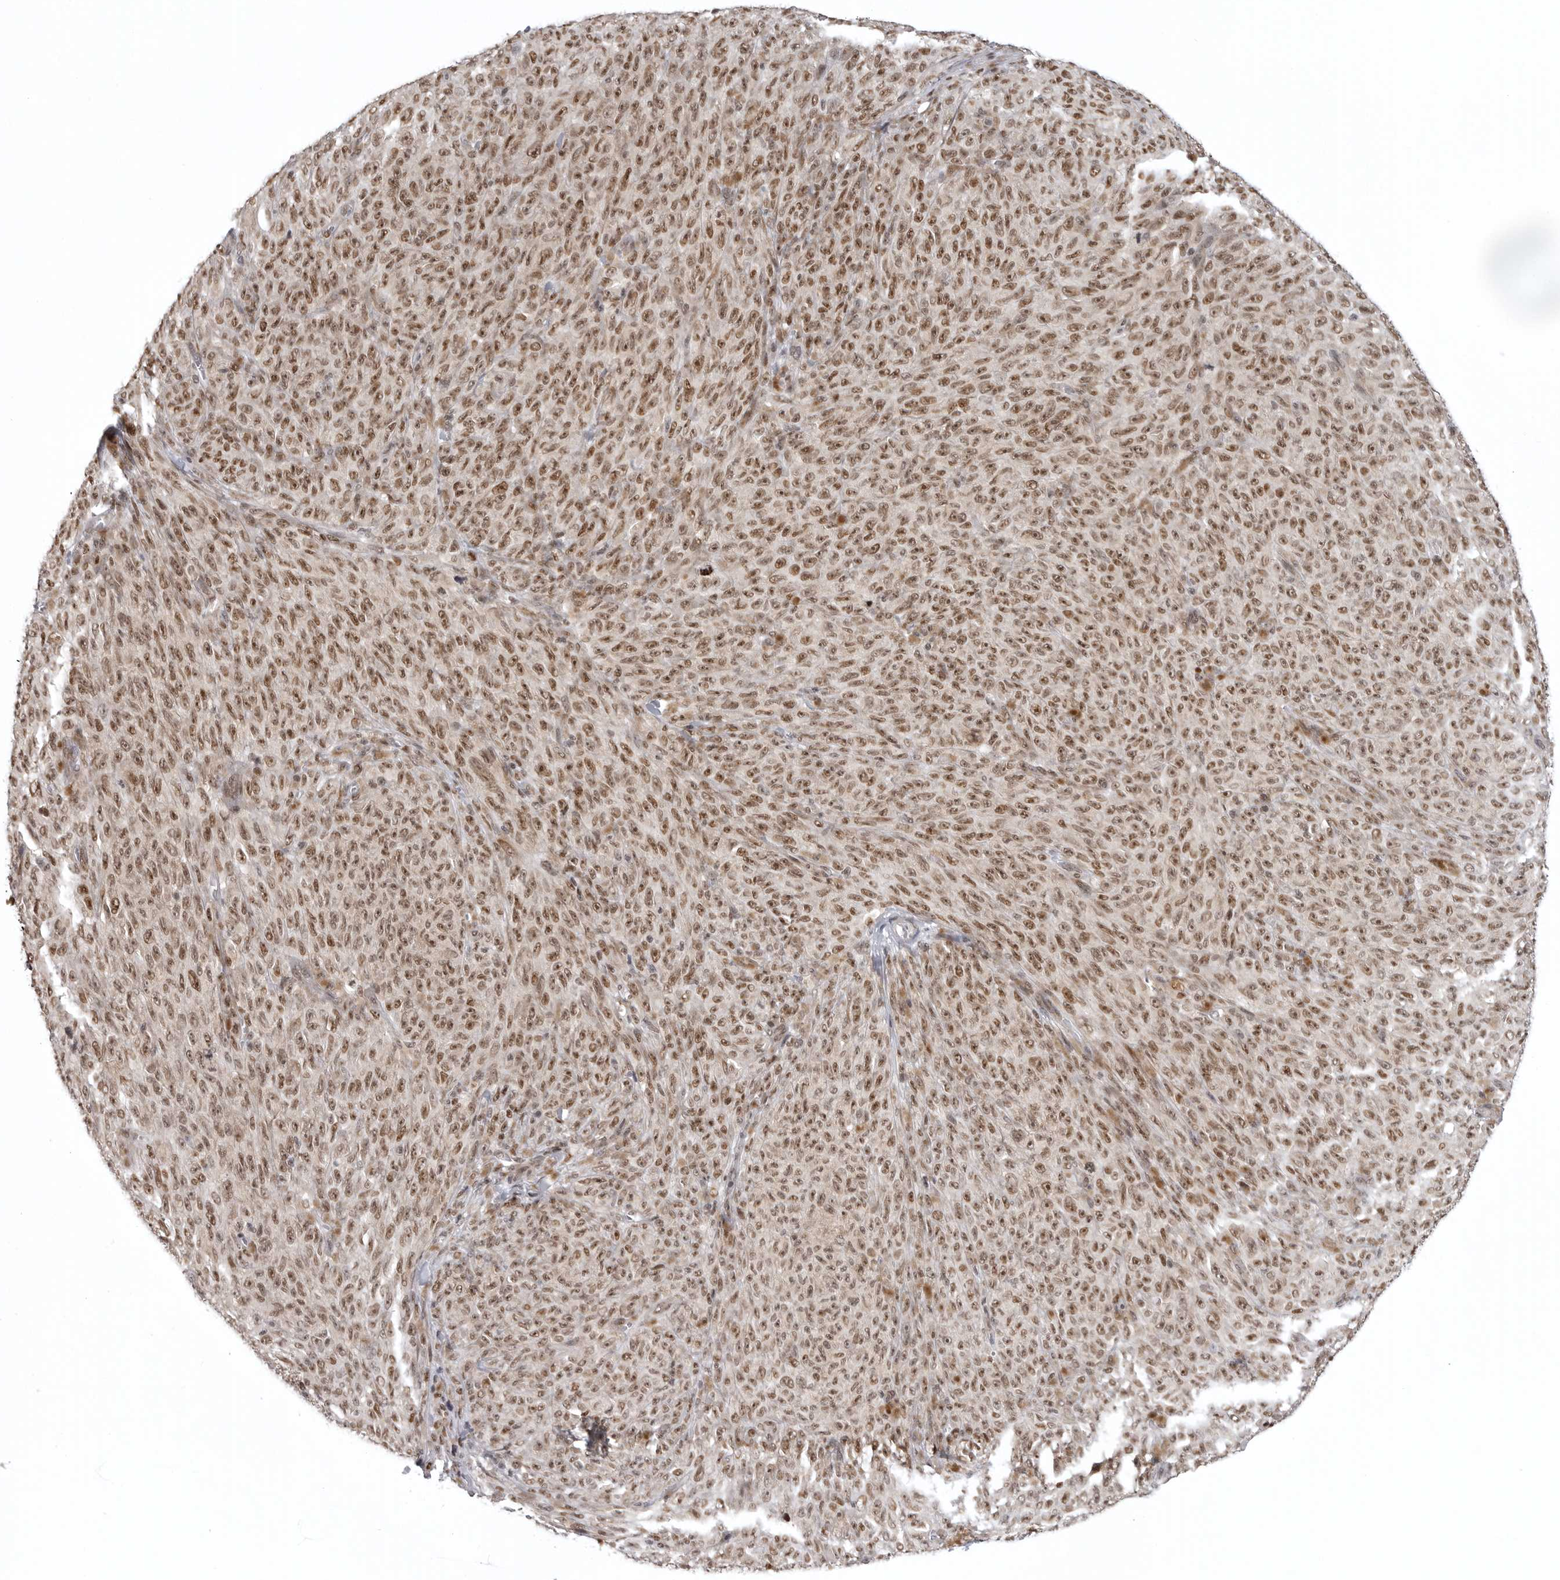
{"staining": {"intensity": "moderate", "quantity": ">75%", "location": "nuclear"}, "tissue": "melanoma", "cell_type": "Tumor cells", "image_type": "cancer", "snomed": [{"axis": "morphology", "description": "Malignant melanoma, NOS"}, {"axis": "topography", "description": "Skin"}], "caption": "Moderate nuclear staining is appreciated in about >75% of tumor cells in malignant melanoma. Using DAB (brown) and hematoxylin (blue) stains, captured at high magnification using brightfield microscopy.", "gene": "PRDM10", "patient": {"sex": "female", "age": 82}}